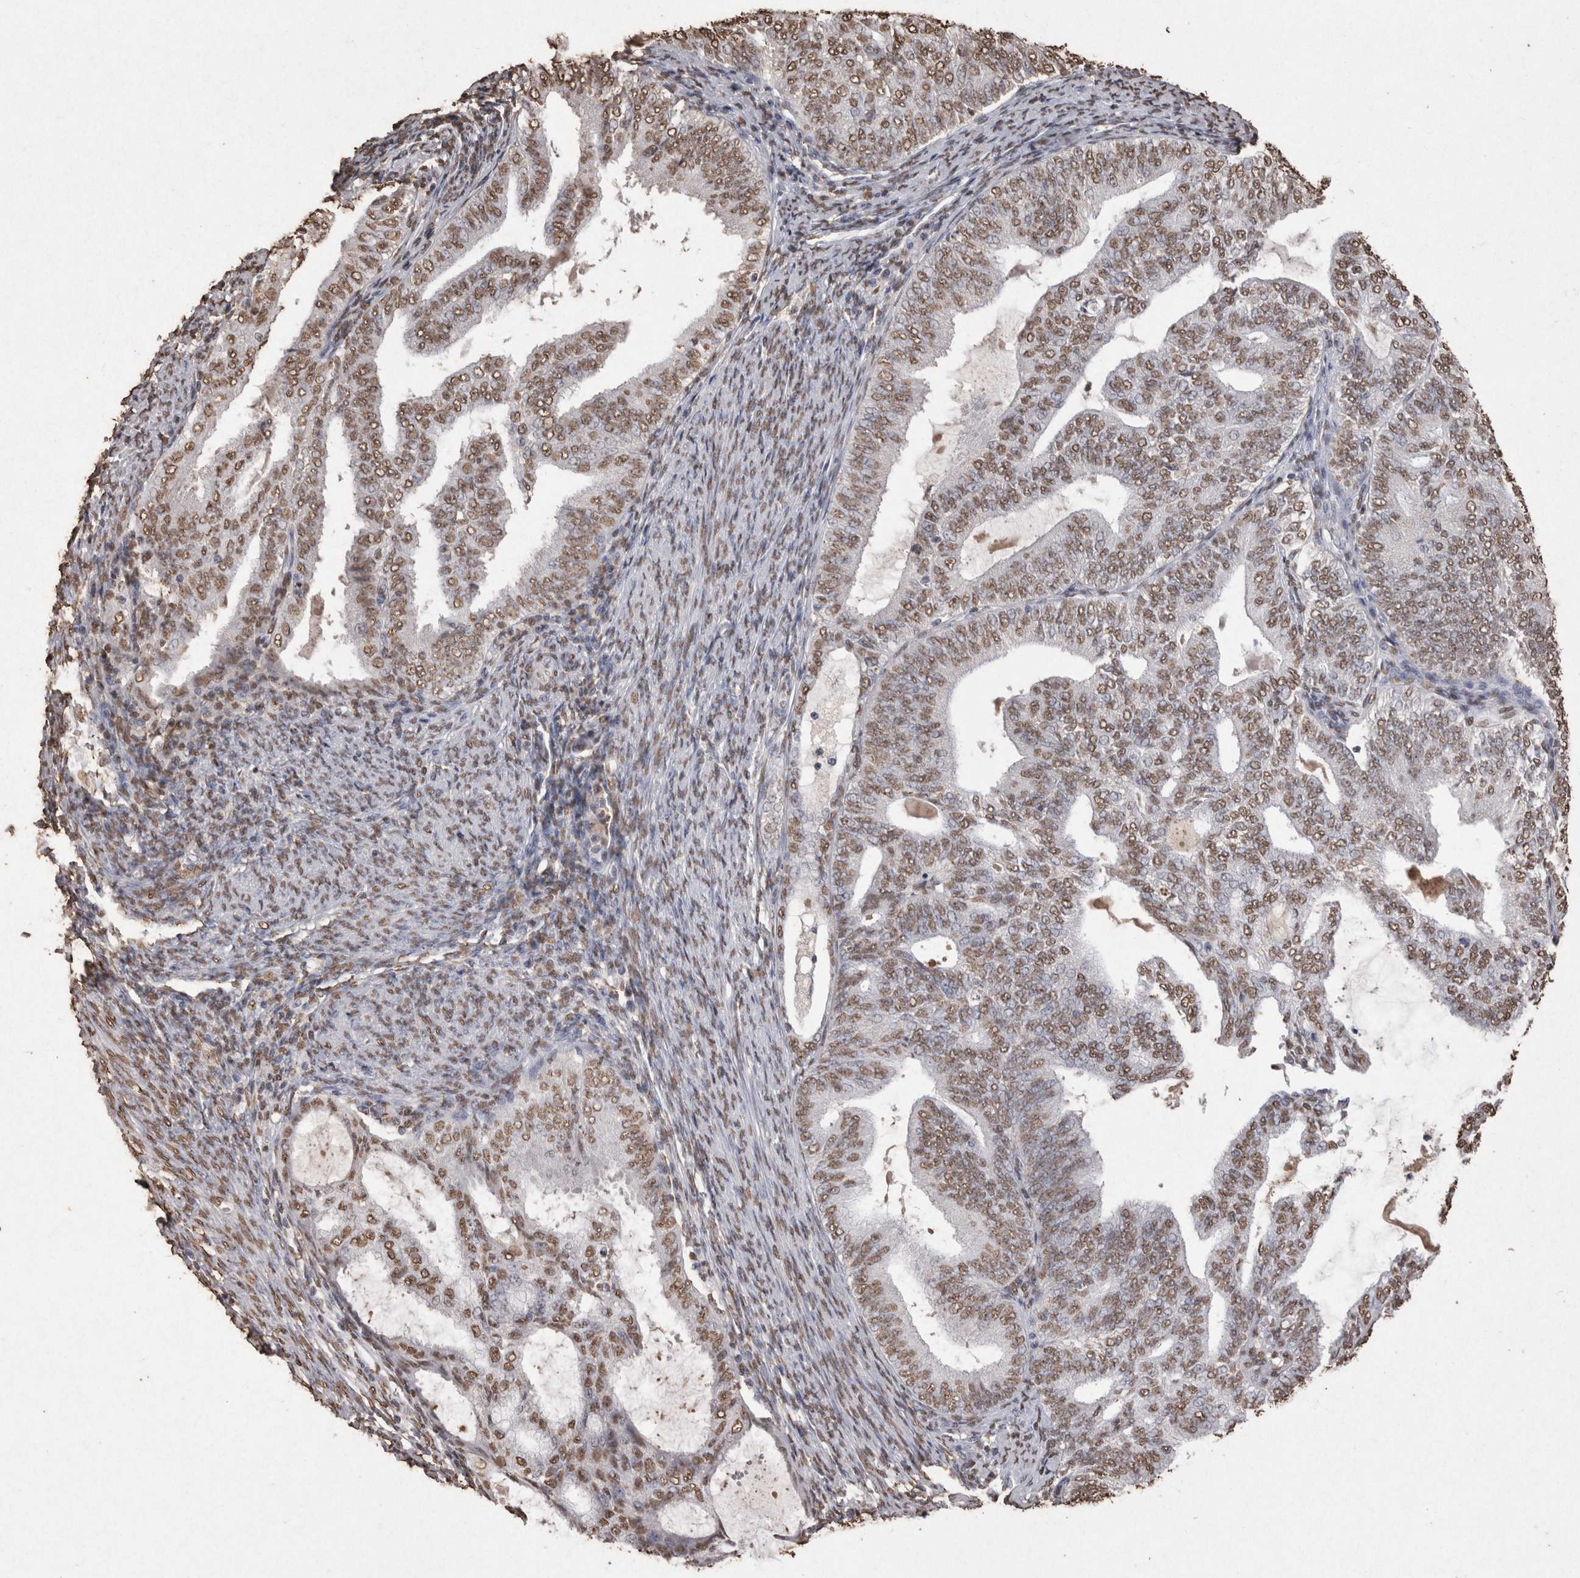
{"staining": {"intensity": "moderate", "quantity": ">75%", "location": "nuclear"}, "tissue": "endometrial cancer", "cell_type": "Tumor cells", "image_type": "cancer", "snomed": [{"axis": "morphology", "description": "Adenocarcinoma, NOS"}, {"axis": "topography", "description": "Endometrium"}], "caption": "Immunohistochemistry (IHC) image of neoplastic tissue: adenocarcinoma (endometrial) stained using immunohistochemistry exhibits medium levels of moderate protein expression localized specifically in the nuclear of tumor cells, appearing as a nuclear brown color.", "gene": "POU5F1", "patient": {"sex": "female", "age": 58}}